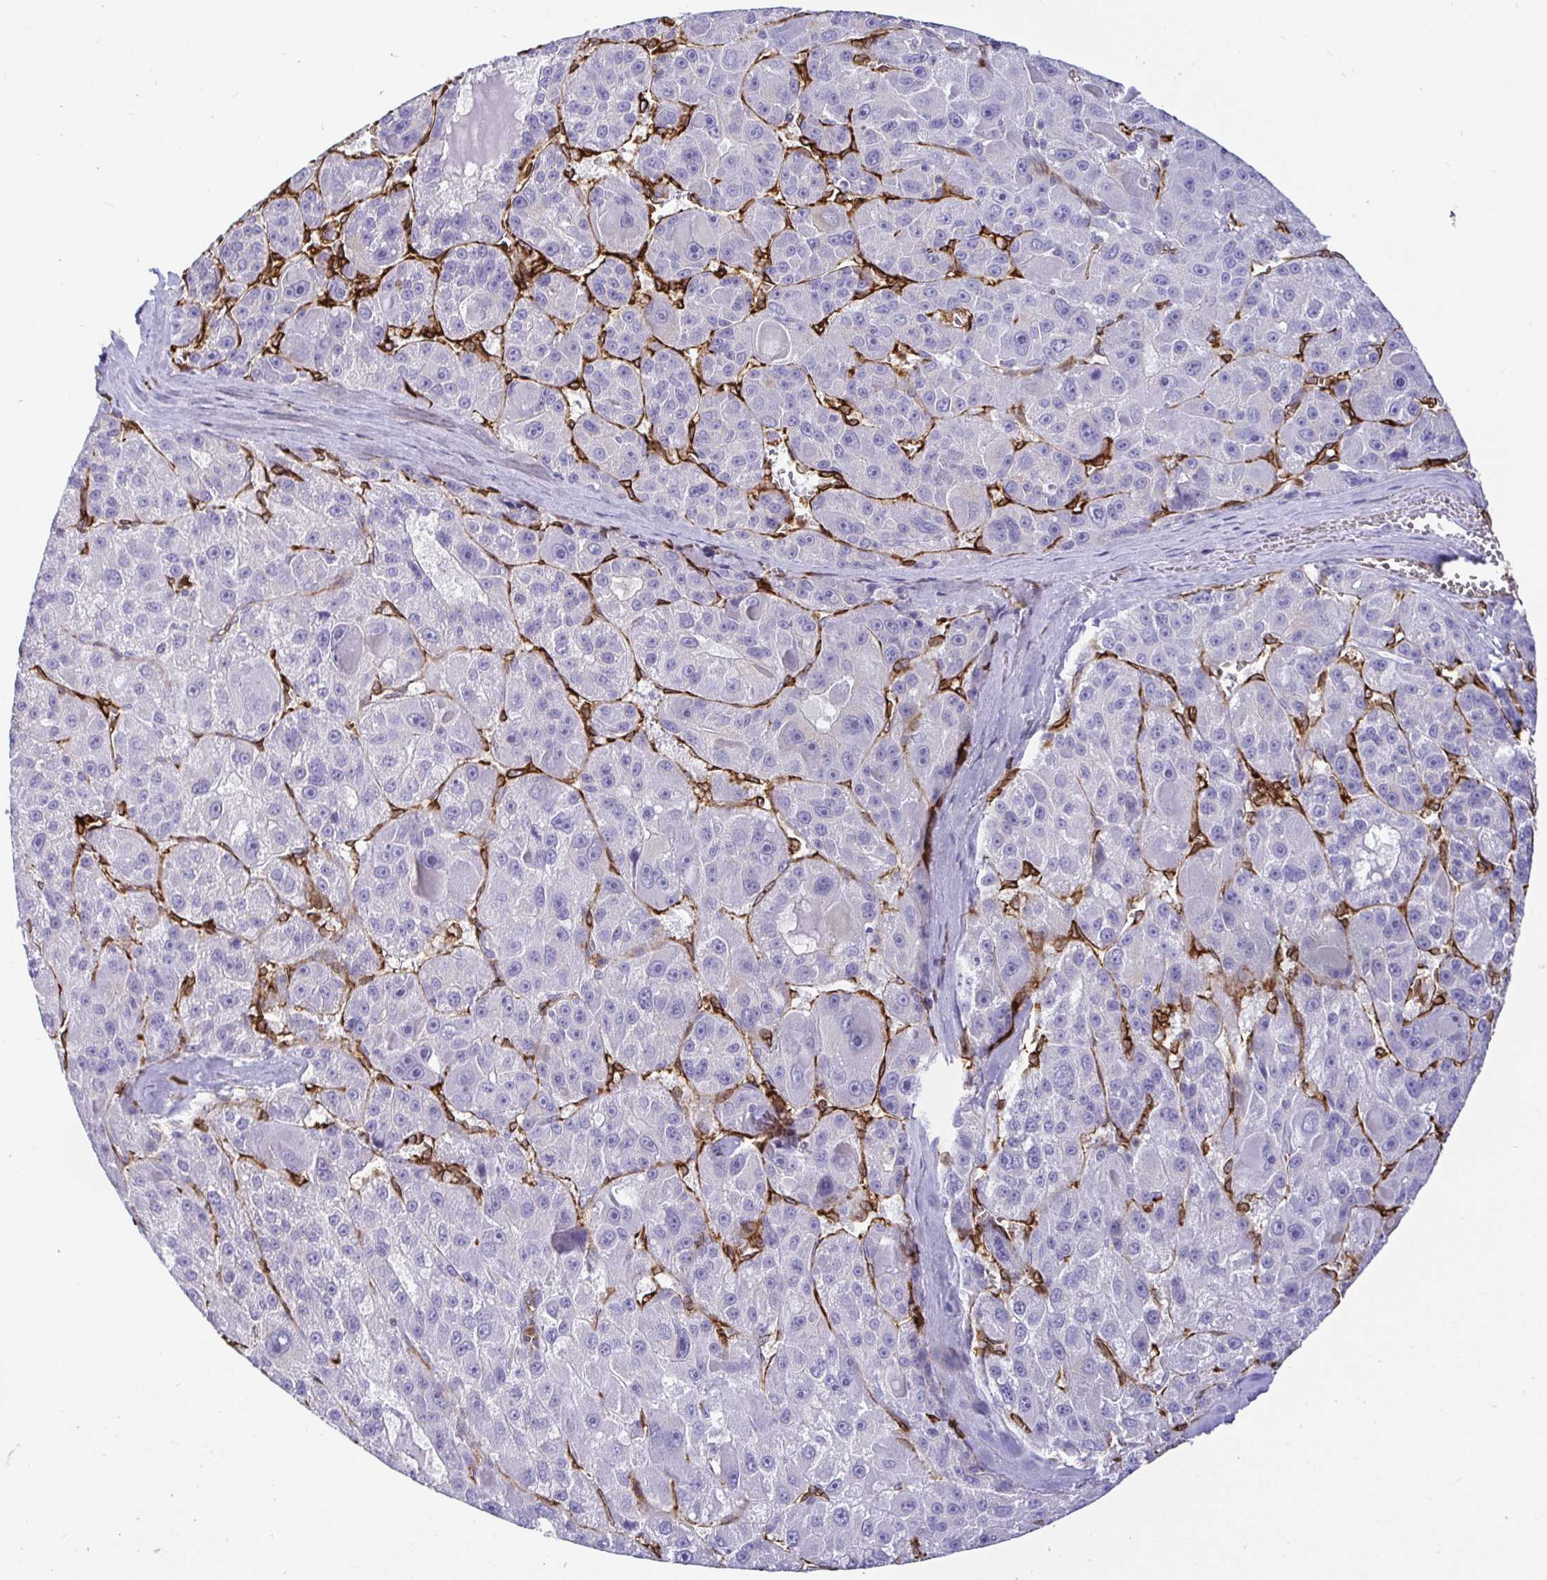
{"staining": {"intensity": "negative", "quantity": "none", "location": "none"}, "tissue": "liver cancer", "cell_type": "Tumor cells", "image_type": "cancer", "snomed": [{"axis": "morphology", "description": "Carcinoma, Hepatocellular, NOS"}, {"axis": "topography", "description": "Liver"}], "caption": "Immunohistochemistry micrograph of neoplastic tissue: human liver cancer stained with DAB exhibits no significant protein staining in tumor cells. Nuclei are stained in blue.", "gene": "TP53I11", "patient": {"sex": "male", "age": 76}}